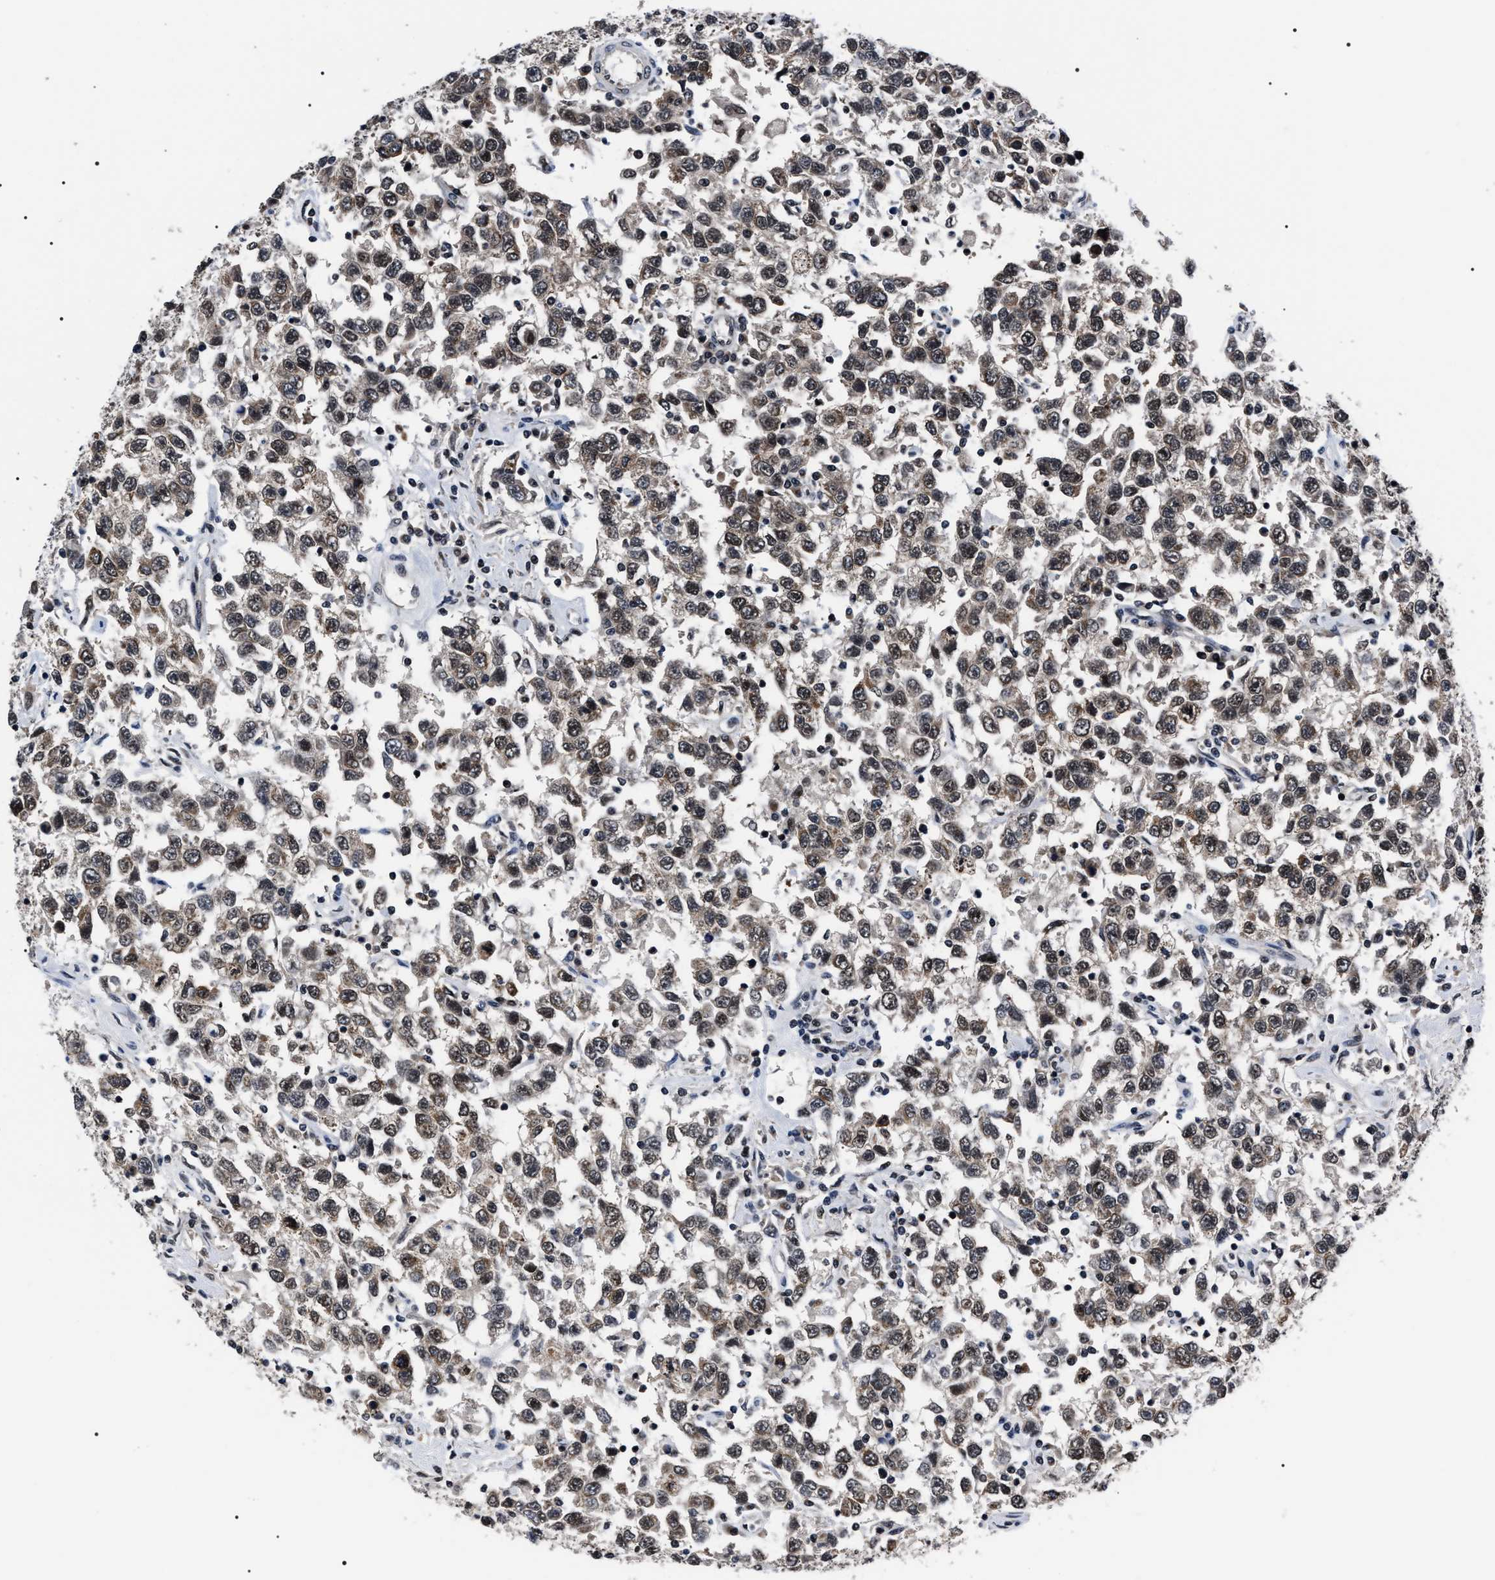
{"staining": {"intensity": "weak", "quantity": ">75%", "location": "cytoplasmic/membranous,nuclear"}, "tissue": "testis cancer", "cell_type": "Tumor cells", "image_type": "cancer", "snomed": [{"axis": "morphology", "description": "Seminoma, NOS"}, {"axis": "topography", "description": "Testis"}], "caption": "The image reveals immunohistochemical staining of testis cancer. There is weak cytoplasmic/membranous and nuclear staining is present in about >75% of tumor cells.", "gene": "CSNK2A1", "patient": {"sex": "male", "age": 41}}